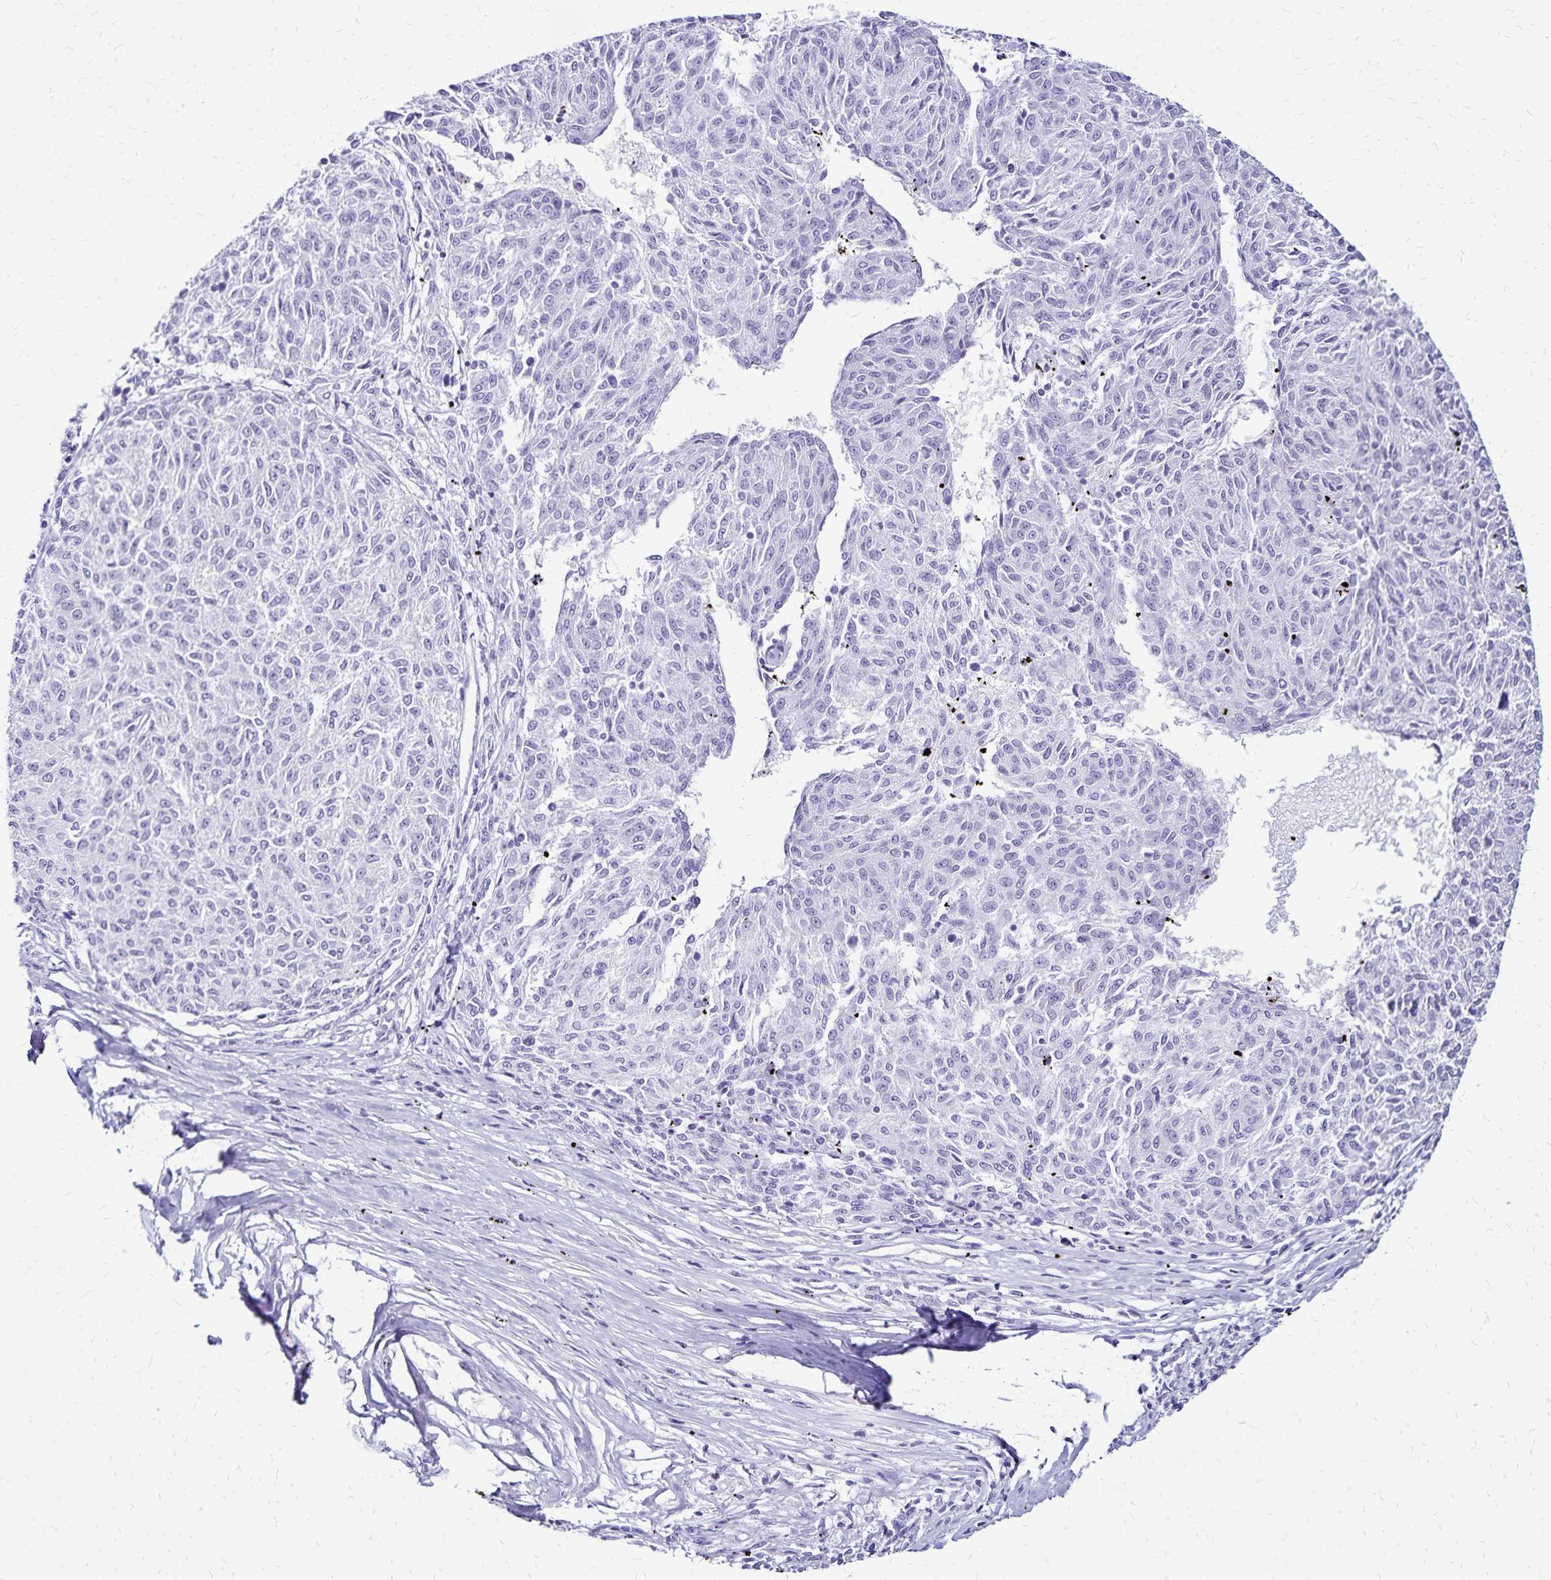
{"staining": {"intensity": "negative", "quantity": "none", "location": "none"}, "tissue": "melanoma", "cell_type": "Tumor cells", "image_type": "cancer", "snomed": [{"axis": "morphology", "description": "Malignant melanoma, NOS"}, {"axis": "topography", "description": "Skin"}], "caption": "Malignant melanoma was stained to show a protein in brown. There is no significant expression in tumor cells.", "gene": "LIN28B", "patient": {"sex": "female", "age": 72}}